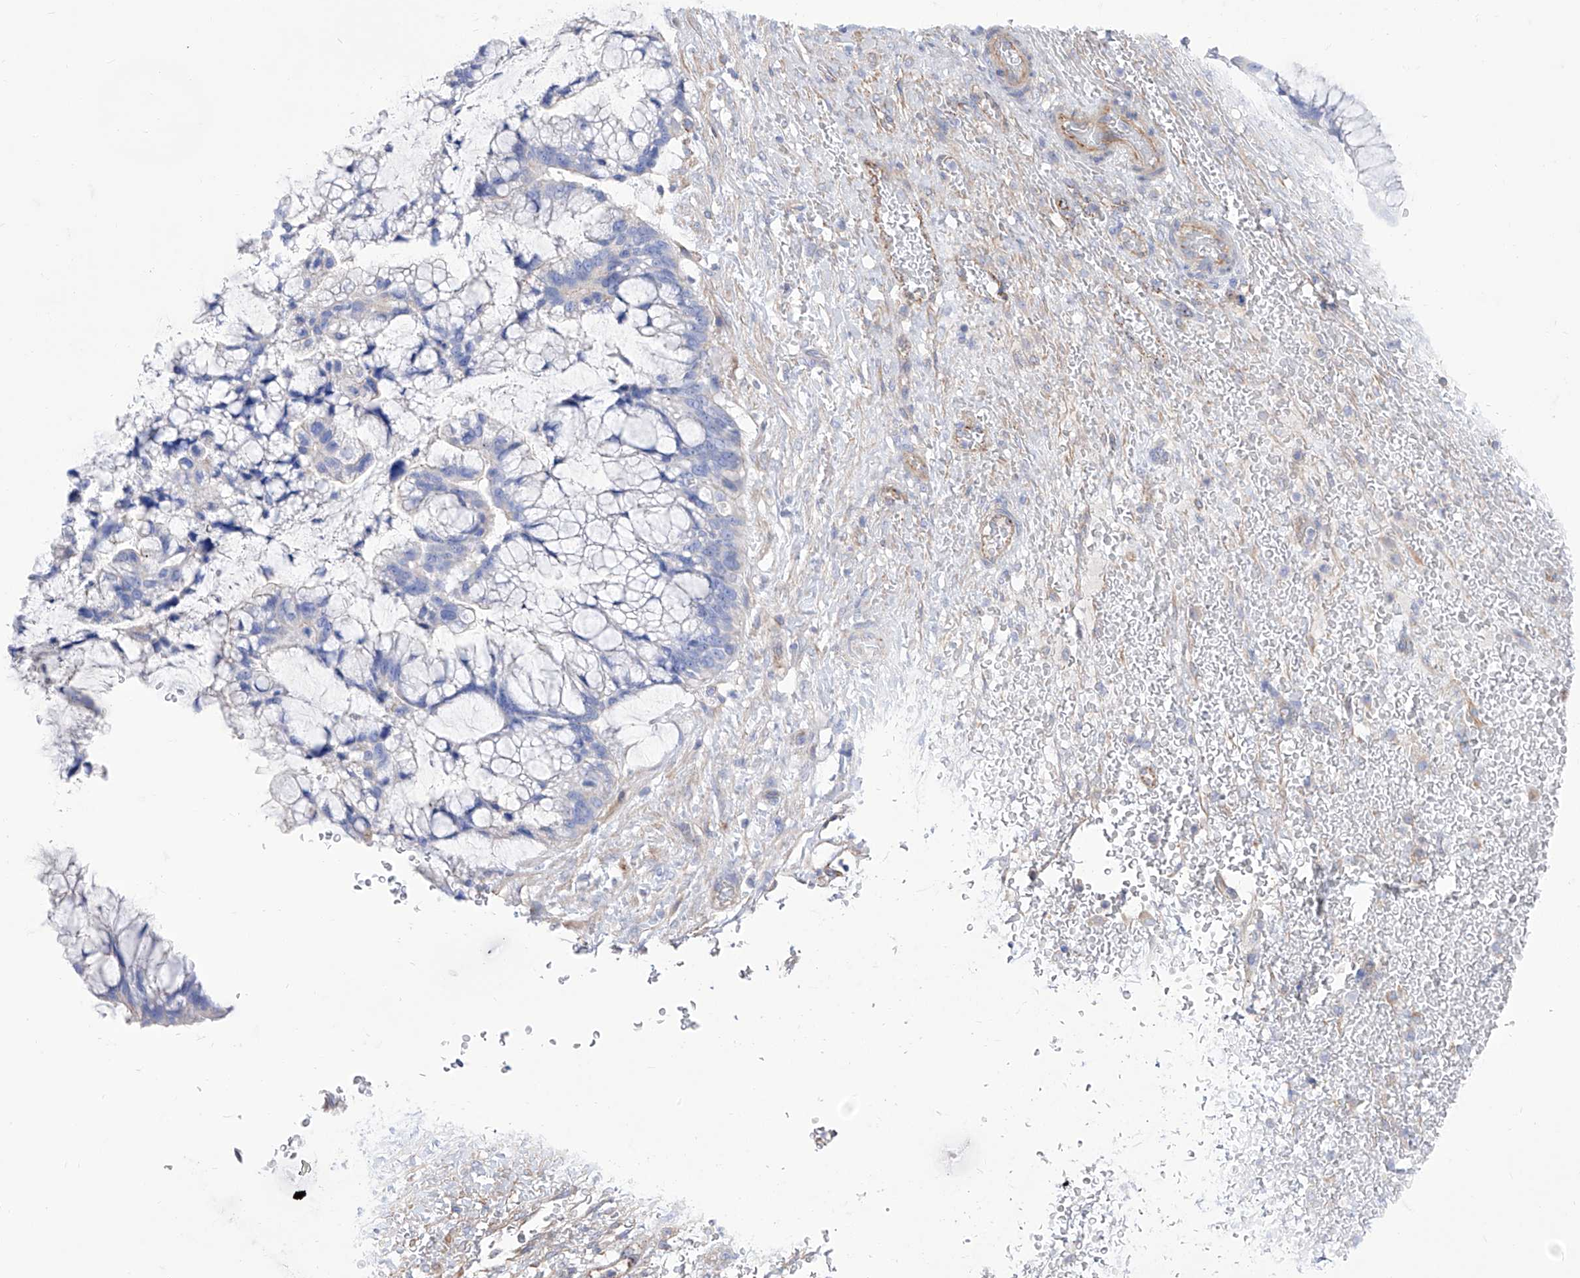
{"staining": {"intensity": "negative", "quantity": "none", "location": "none"}, "tissue": "ovarian cancer", "cell_type": "Tumor cells", "image_type": "cancer", "snomed": [{"axis": "morphology", "description": "Cystadenocarcinoma, mucinous, NOS"}, {"axis": "topography", "description": "Ovary"}], "caption": "Human ovarian cancer (mucinous cystadenocarcinoma) stained for a protein using IHC exhibits no positivity in tumor cells.", "gene": "C1orf74", "patient": {"sex": "female", "age": 37}}